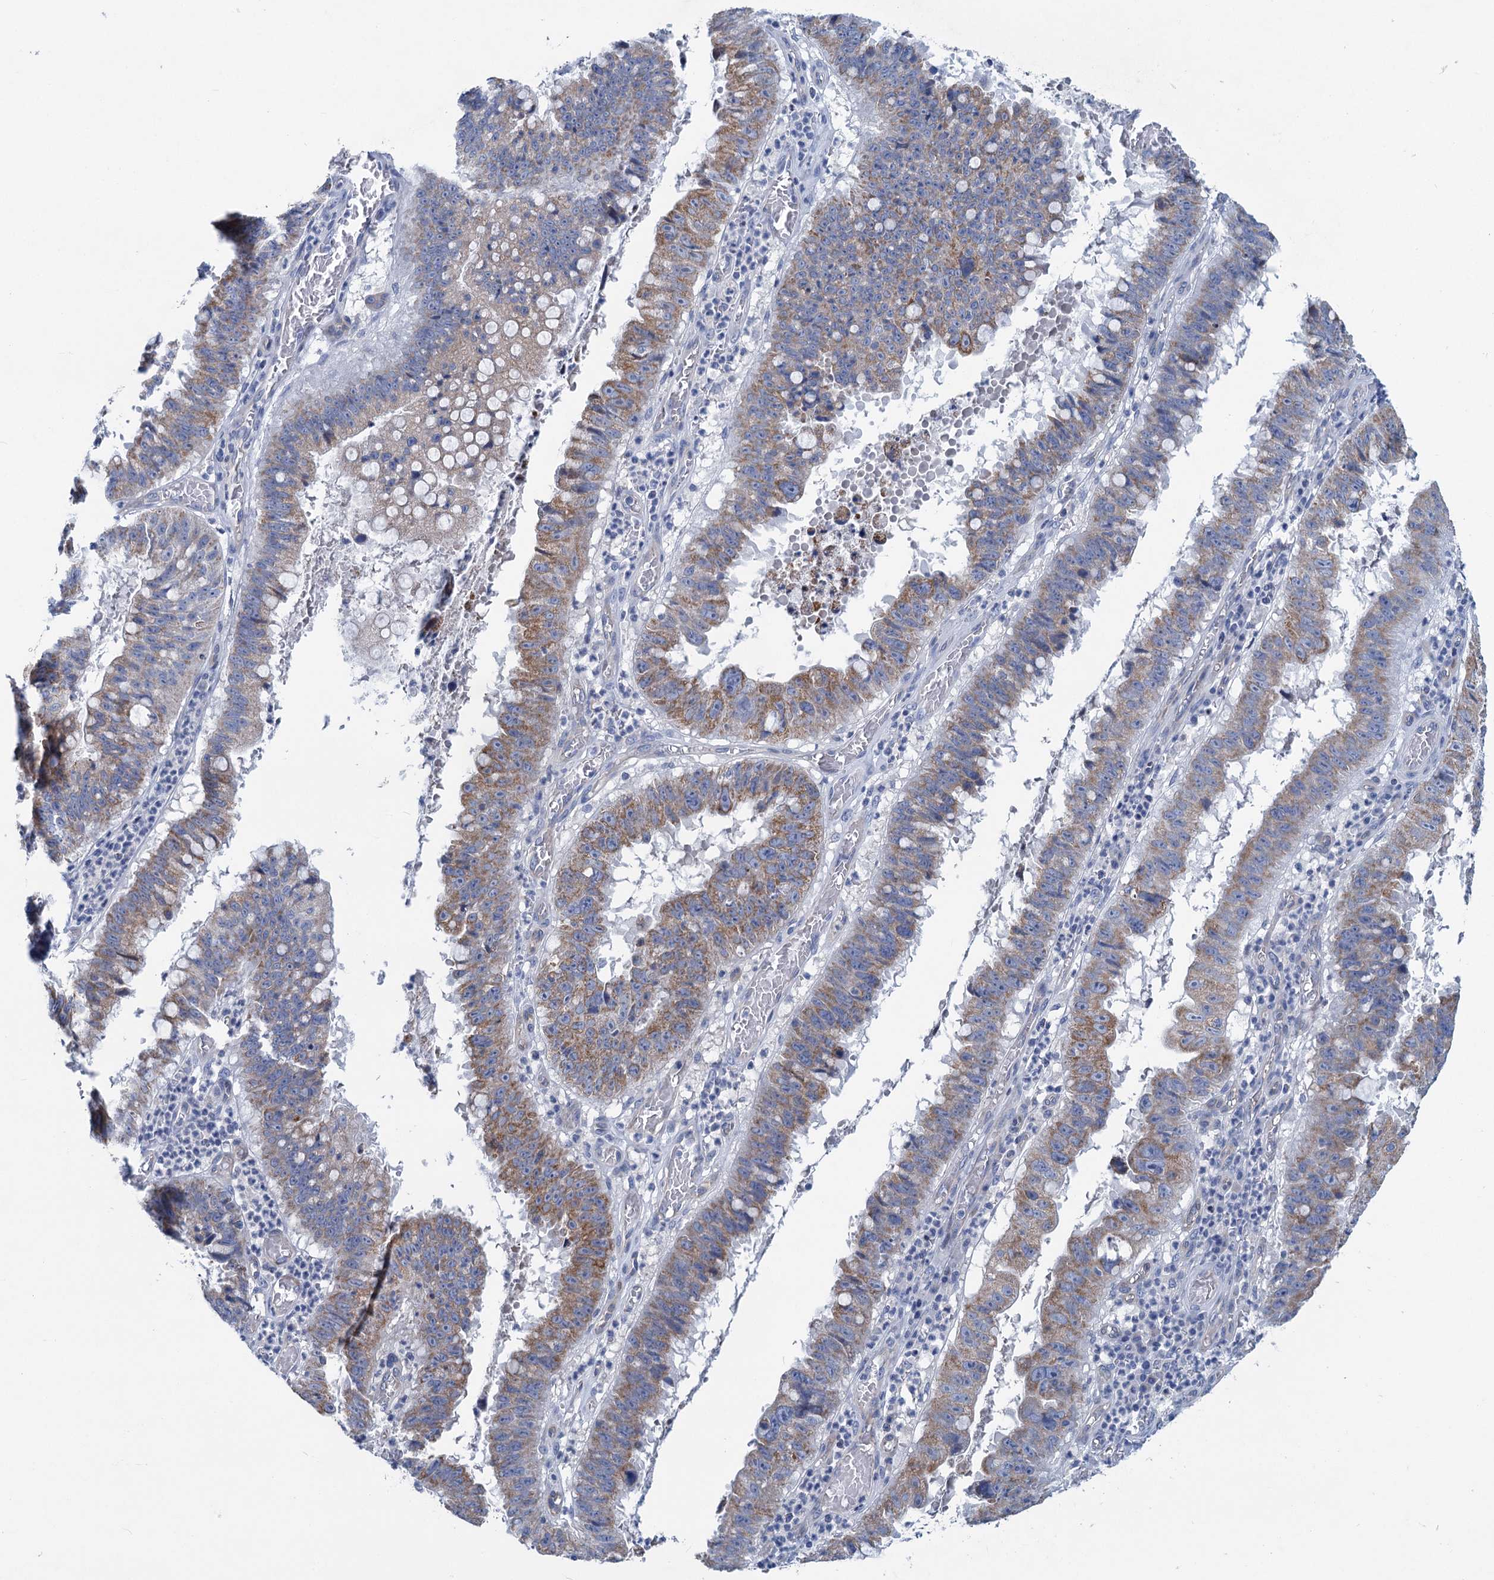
{"staining": {"intensity": "moderate", "quantity": "25%-75%", "location": "cytoplasmic/membranous"}, "tissue": "stomach cancer", "cell_type": "Tumor cells", "image_type": "cancer", "snomed": [{"axis": "morphology", "description": "Adenocarcinoma, NOS"}, {"axis": "topography", "description": "Stomach"}], "caption": "A brown stain shows moderate cytoplasmic/membranous positivity of a protein in stomach adenocarcinoma tumor cells. The staining was performed using DAB to visualize the protein expression in brown, while the nuclei were stained in blue with hematoxylin (Magnification: 20x).", "gene": "CHDH", "patient": {"sex": "male", "age": 59}}